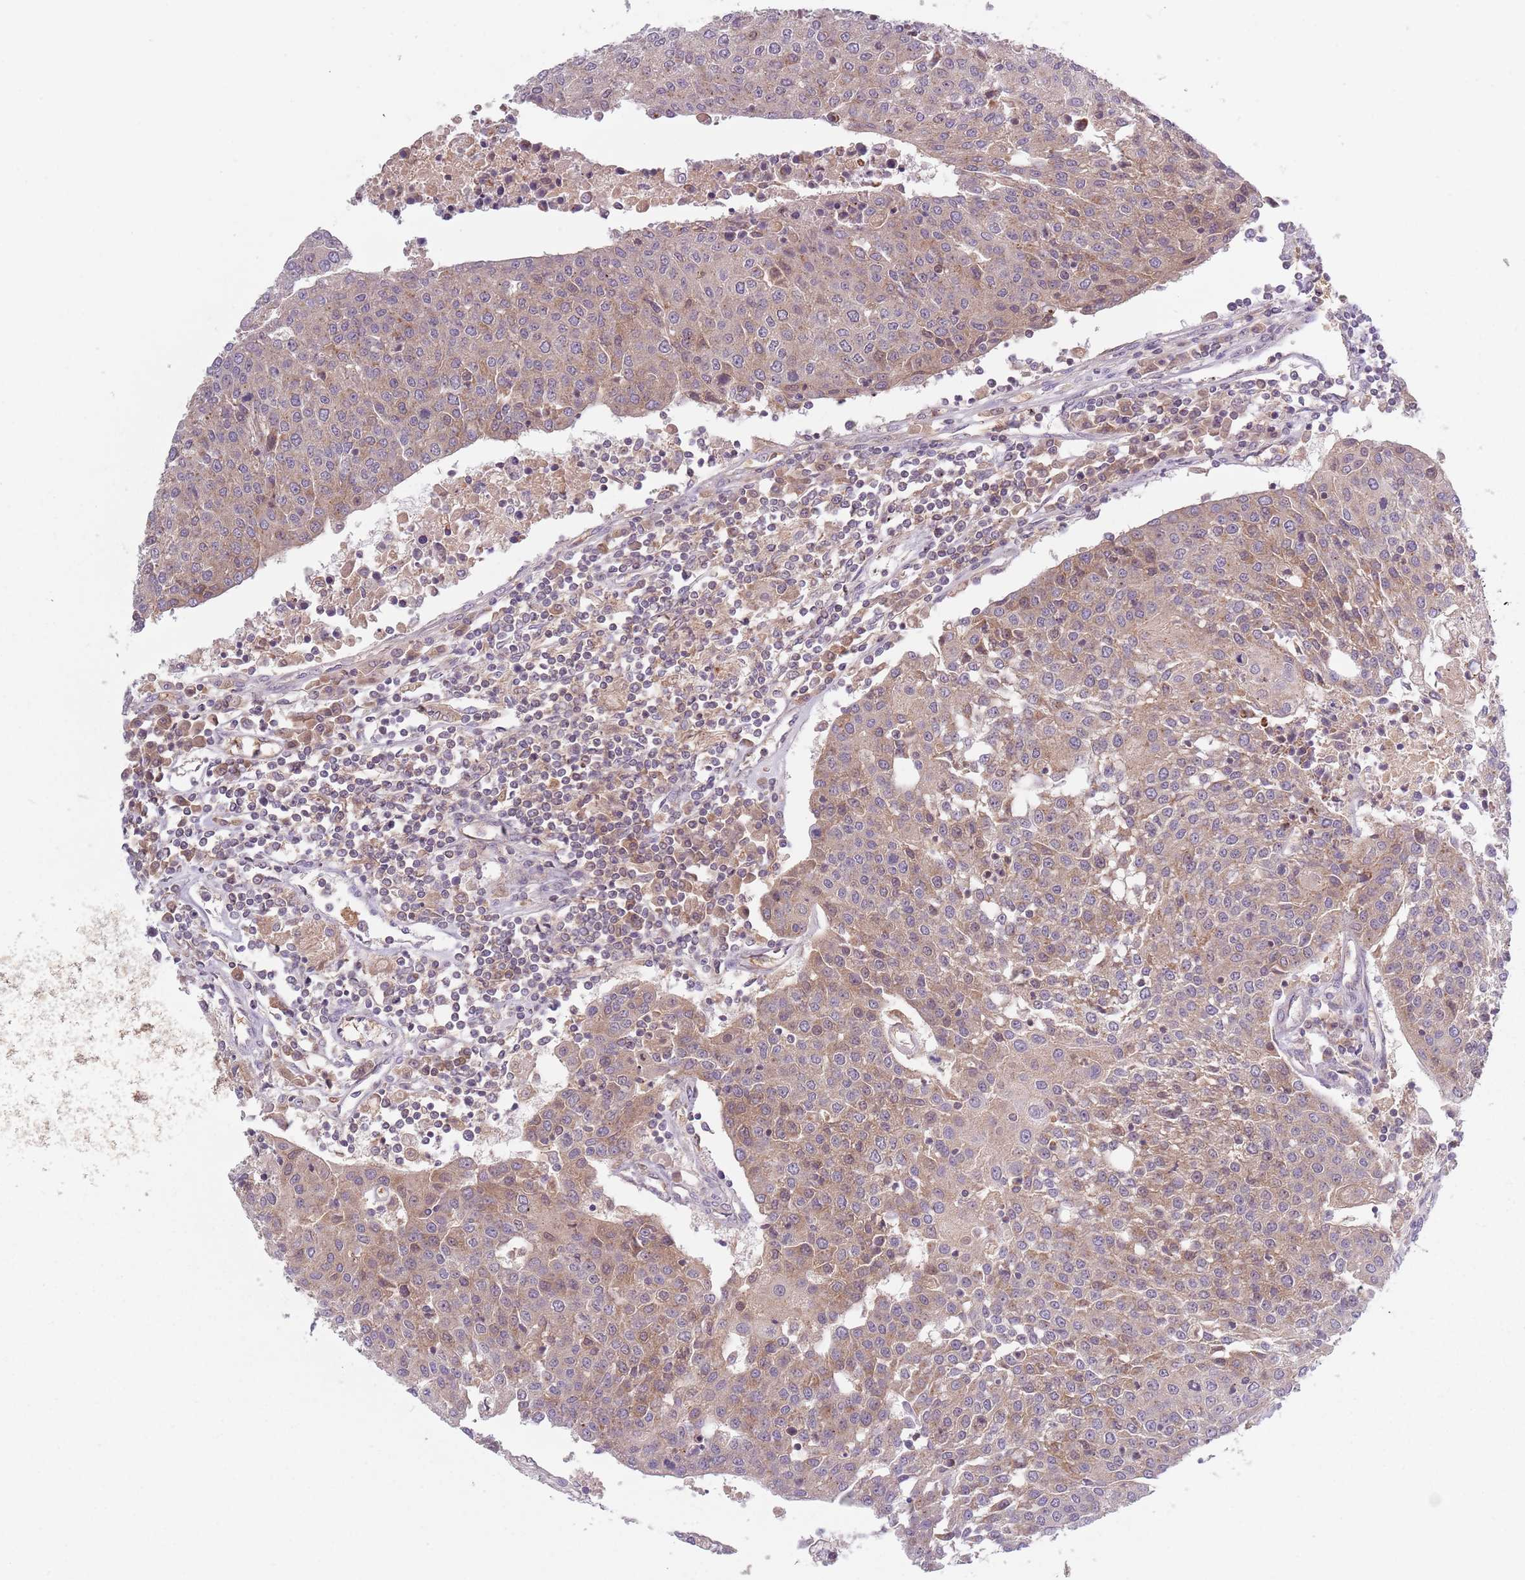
{"staining": {"intensity": "moderate", "quantity": "25%-75%", "location": "cytoplasmic/membranous"}, "tissue": "urothelial cancer", "cell_type": "Tumor cells", "image_type": "cancer", "snomed": [{"axis": "morphology", "description": "Urothelial carcinoma, High grade"}, {"axis": "topography", "description": "Urinary bladder"}], "caption": "High-magnification brightfield microscopy of high-grade urothelial carcinoma stained with DAB (brown) and counterstained with hematoxylin (blue). tumor cells exhibit moderate cytoplasmic/membranous staining is appreciated in approximately25%-75% of cells.", "gene": "ASB13", "patient": {"sex": "female", "age": 85}}